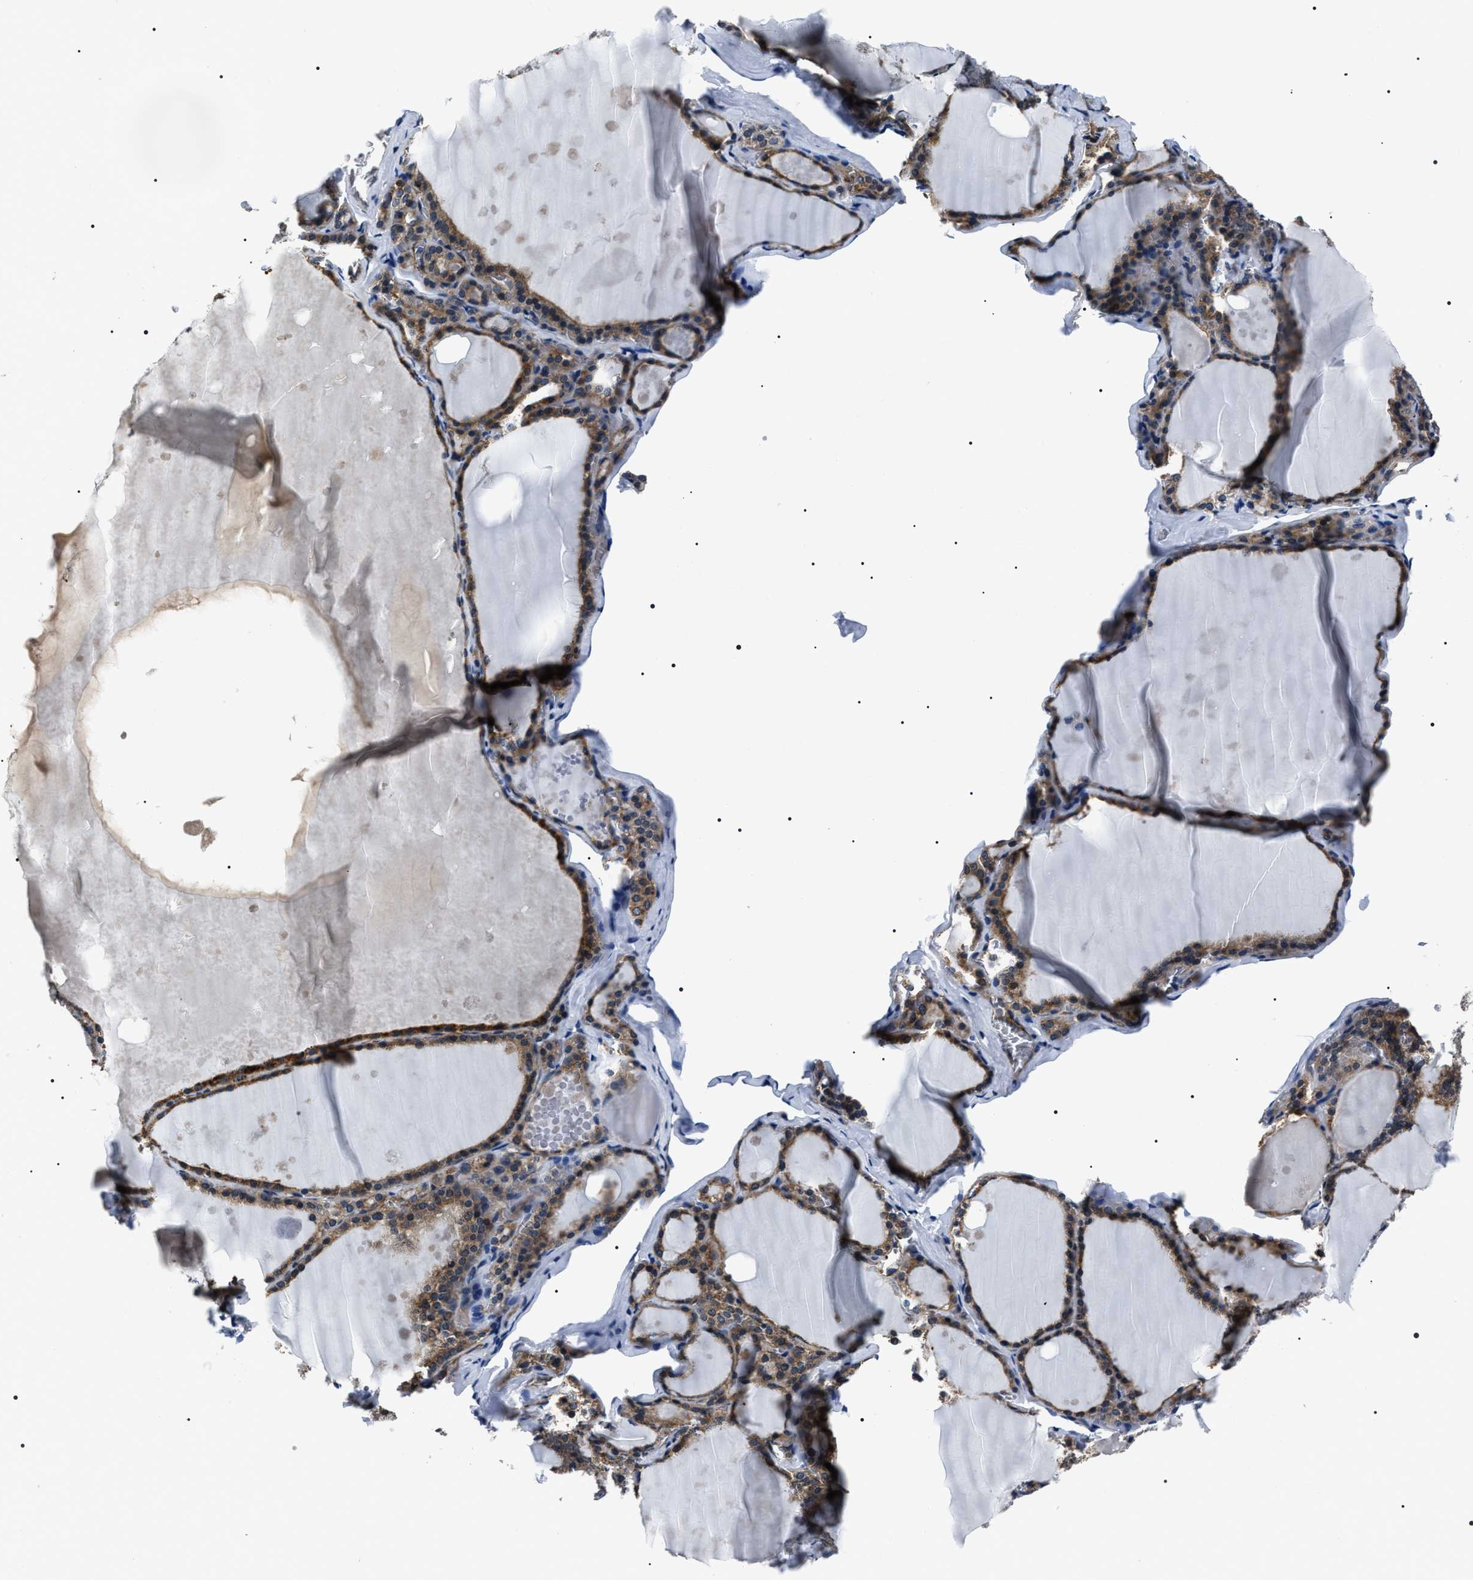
{"staining": {"intensity": "moderate", "quantity": ">75%", "location": "cytoplasmic/membranous"}, "tissue": "thyroid gland", "cell_type": "Glandular cells", "image_type": "normal", "snomed": [{"axis": "morphology", "description": "Normal tissue, NOS"}, {"axis": "topography", "description": "Thyroid gland"}], "caption": "IHC (DAB) staining of benign human thyroid gland shows moderate cytoplasmic/membranous protein positivity in approximately >75% of glandular cells.", "gene": "BAG2", "patient": {"sex": "male", "age": 56}}